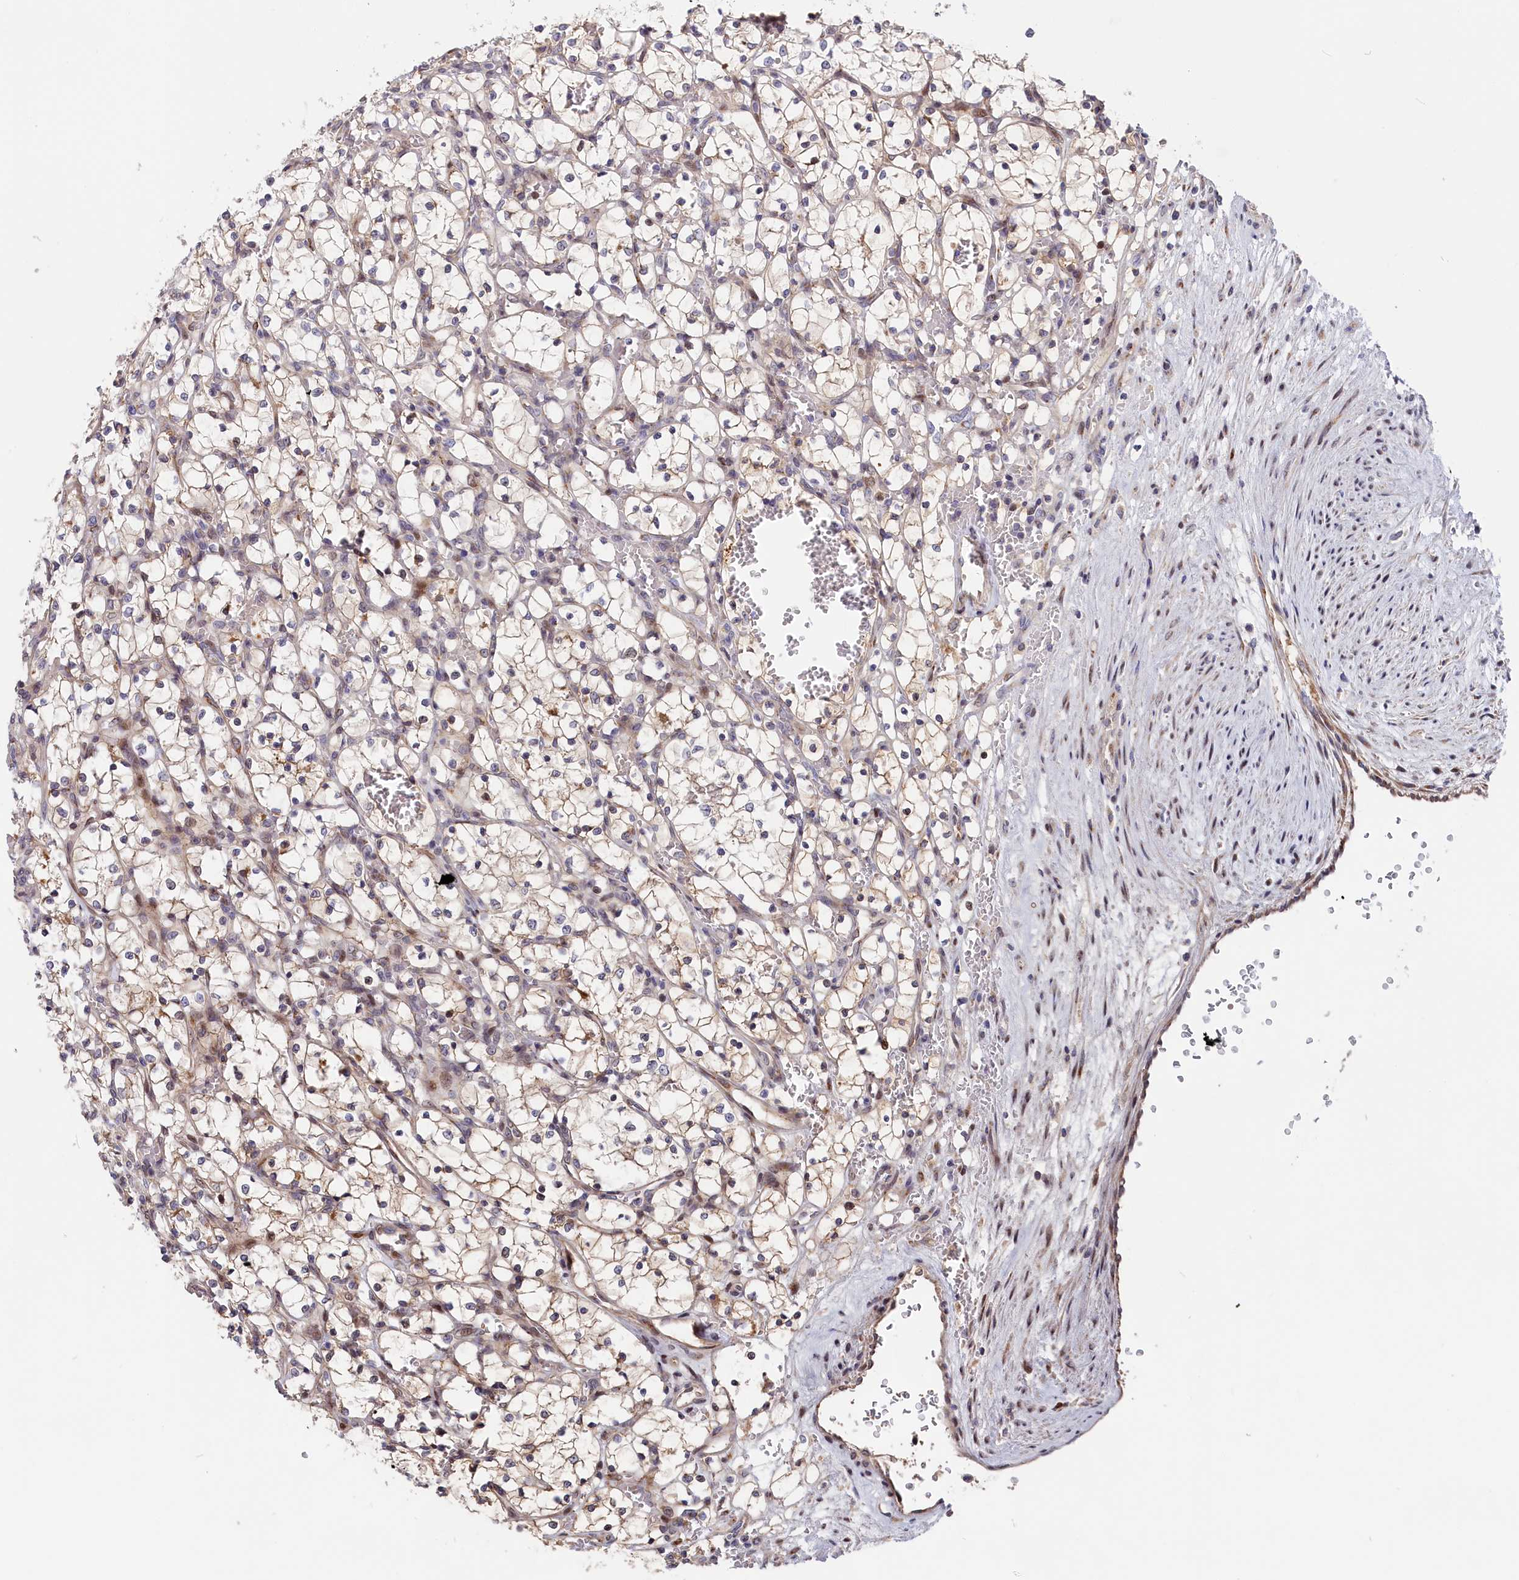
{"staining": {"intensity": "moderate", "quantity": "<25%", "location": "nuclear"}, "tissue": "renal cancer", "cell_type": "Tumor cells", "image_type": "cancer", "snomed": [{"axis": "morphology", "description": "Adenocarcinoma, NOS"}, {"axis": "topography", "description": "Kidney"}], "caption": "Protein analysis of adenocarcinoma (renal) tissue exhibits moderate nuclear positivity in about <25% of tumor cells.", "gene": "CHST12", "patient": {"sex": "female", "age": 69}}